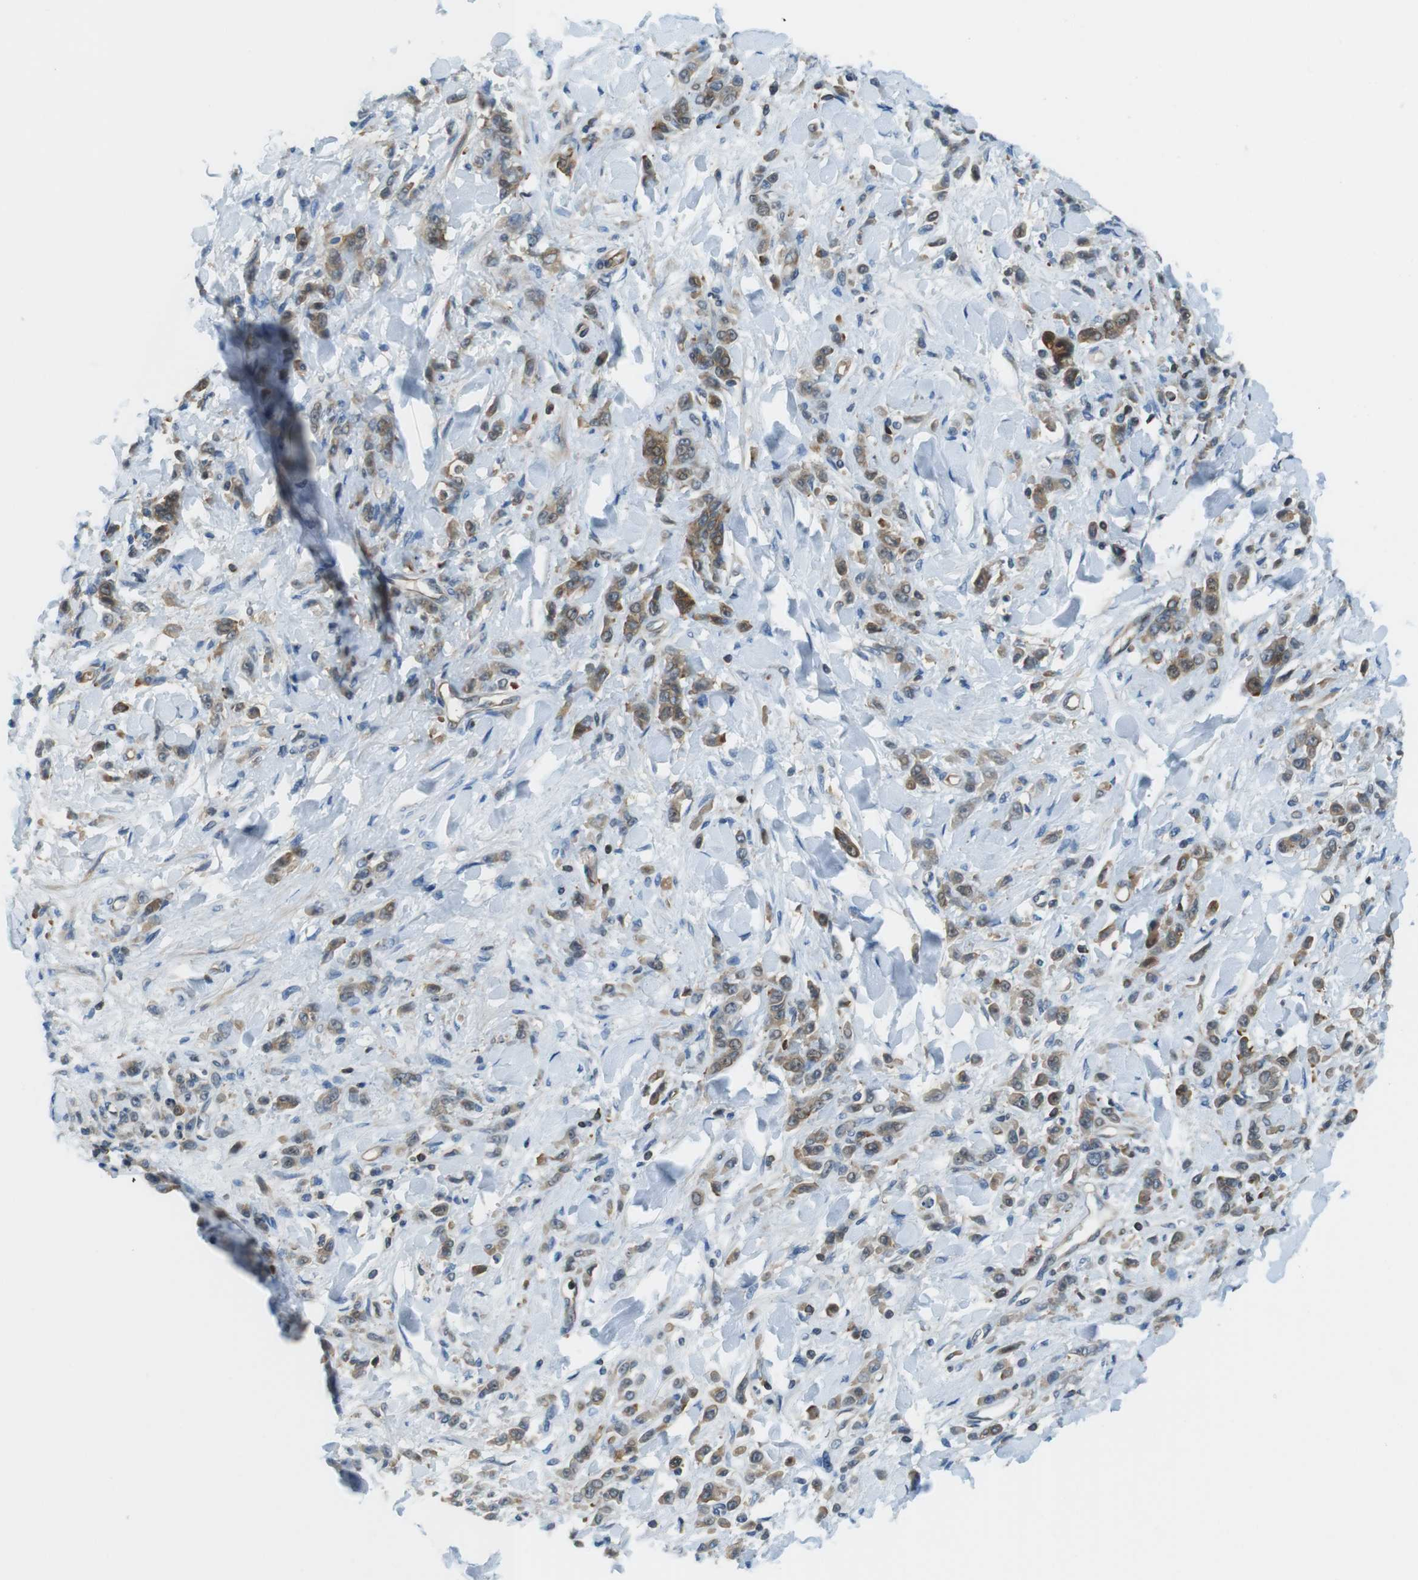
{"staining": {"intensity": "moderate", "quantity": ">75%", "location": "cytoplasmic/membranous"}, "tissue": "stomach cancer", "cell_type": "Tumor cells", "image_type": "cancer", "snomed": [{"axis": "morphology", "description": "Normal tissue, NOS"}, {"axis": "morphology", "description": "Adenocarcinoma, NOS"}, {"axis": "topography", "description": "Stomach"}], "caption": "High-magnification brightfield microscopy of adenocarcinoma (stomach) stained with DAB (3,3'-diaminobenzidine) (brown) and counterstained with hematoxylin (blue). tumor cells exhibit moderate cytoplasmic/membranous positivity is seen in about>75% of cells. The staining was performed using DAB (3,3'-diaminobenzidine), with brown indicating positive protein expression. Nuclei are stained blue with hematoxylin.", "gene": "TES", "patient": {"sex": "male", "age": 82}}